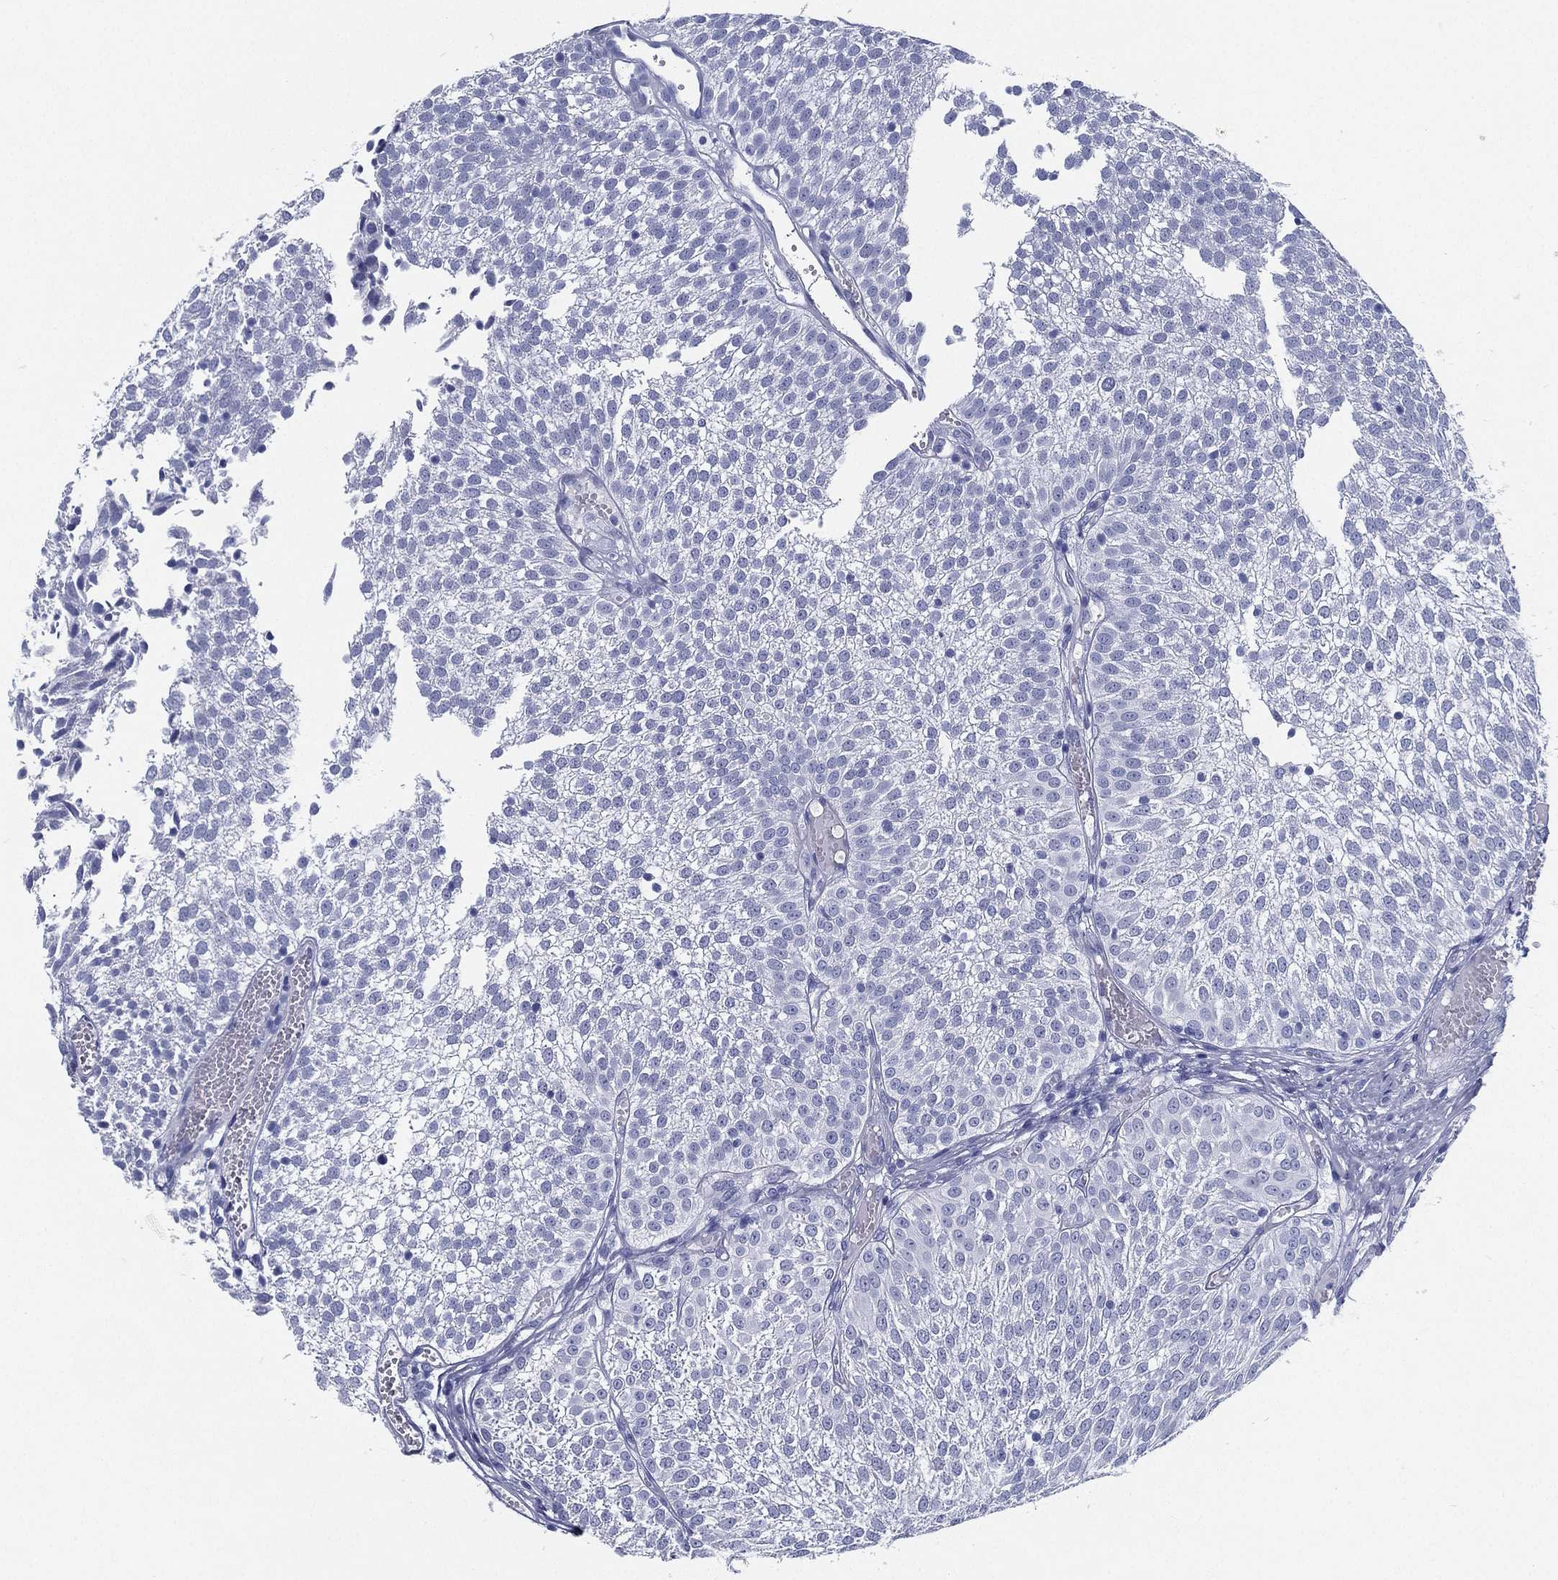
{"staining": {"intensity": "negative", "quantity": "none", "location": "none"}, "tissue": "urothelial cancer", "cell_type": "Tumor cells", "image_type": "cancer", "snomed": [{"axis": "morphology", "description": "Urothelial carcinoma, Low grade"}, {"axis": "topography", "description": "Urinary bladder"}], "caption": "High power microscopy histopathology image of an immunohistochemistry (IHC) histopathology image of low-grade urothelial carcinoma, revealing no significant positivity in tumor cells.", "gene": "ATP1B2", "patient": {"sex": "male", "age": 52}}